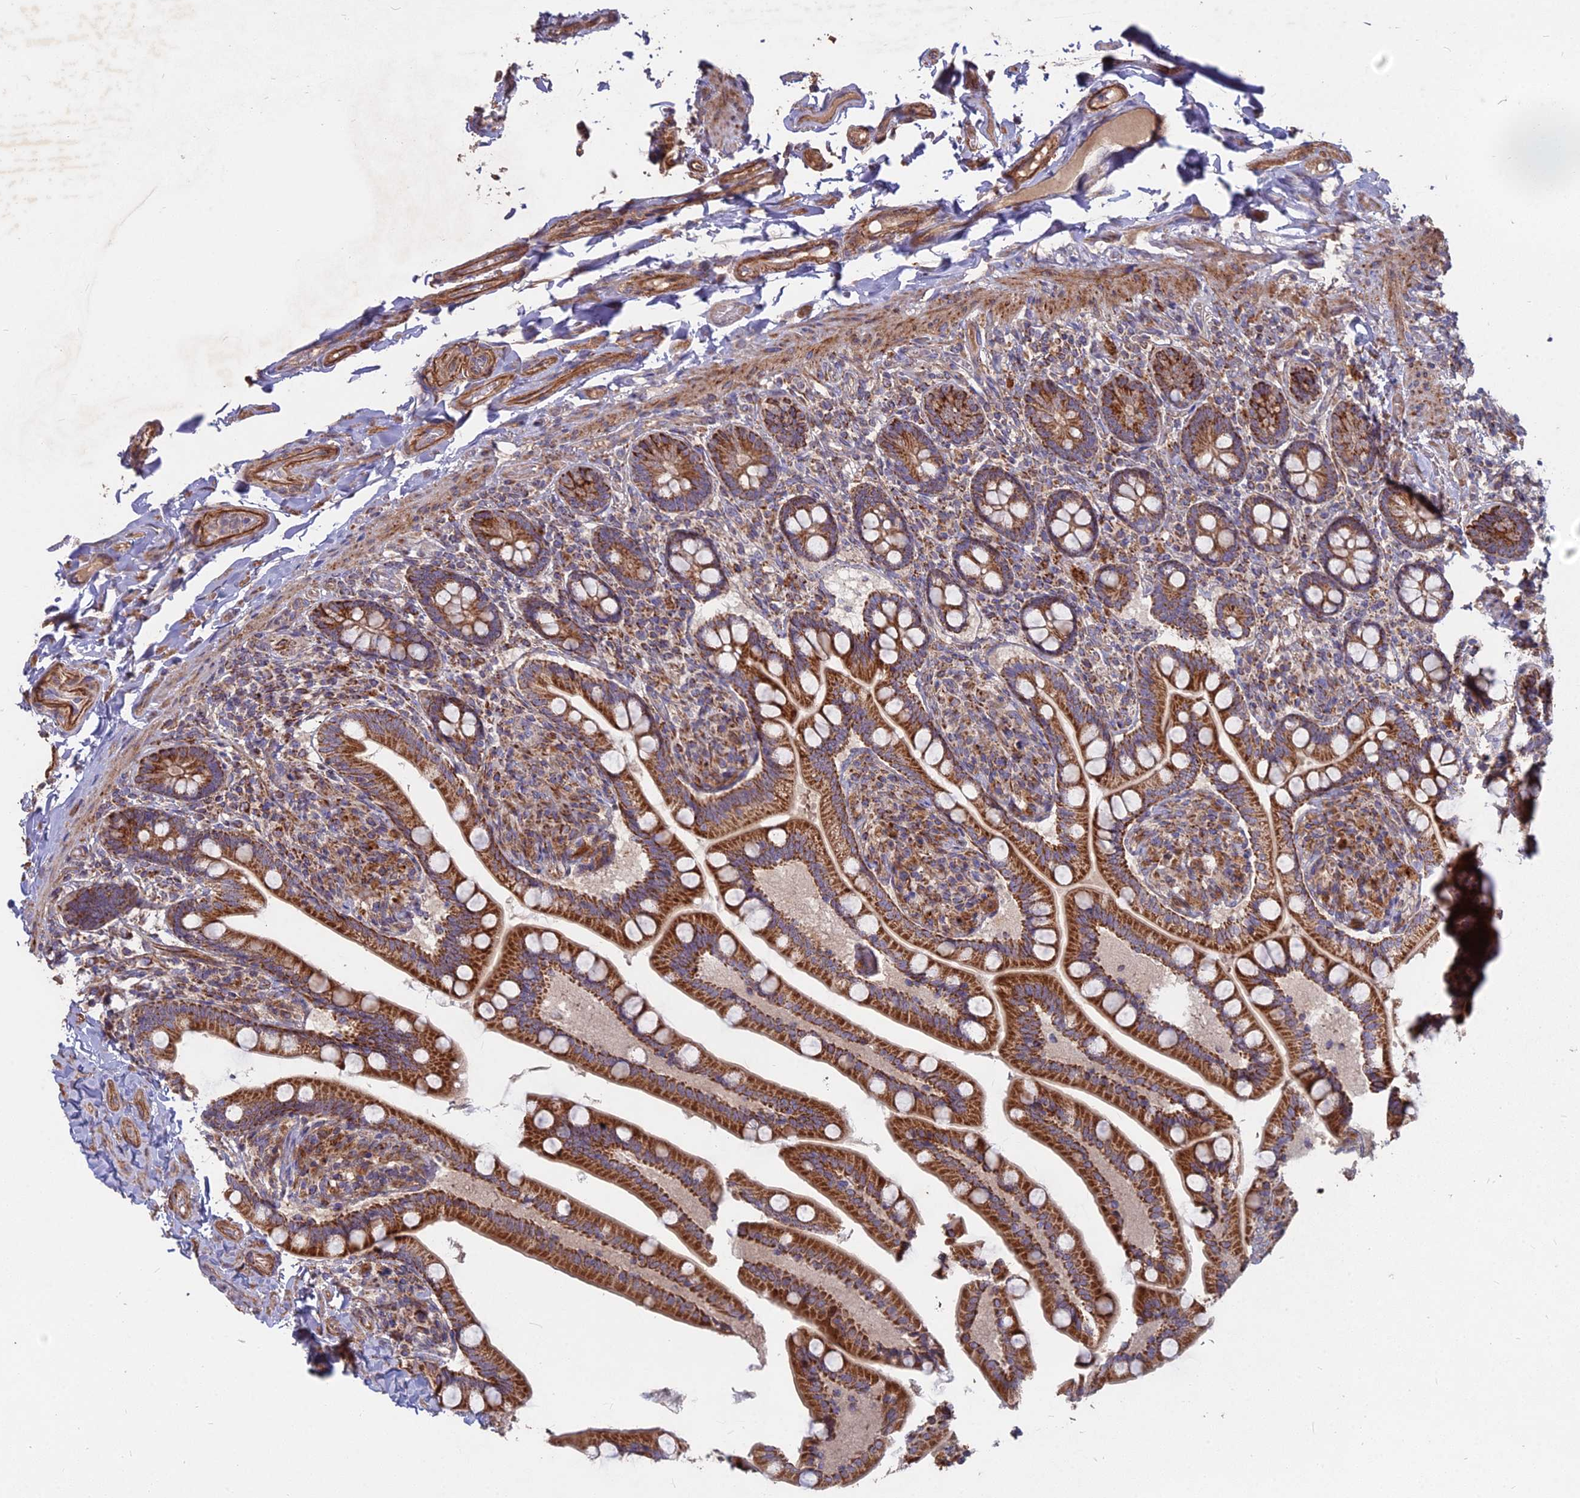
{"staining": {"intensity": "strong", "quantity": ">75%", "location": "cytoplasmic/membranous"}, "tissue": "small intestine", "cell_type": "Glandular cells", "image_type": "normal", "snomed": [{"axis": "morphology", "description": "Normal tissue, NOS"}, {"axis": "topography", "description": "Small intestine"}], "caption": "Brown immunohistochemical staining in benign small intestine shows strong cytoplasmic/membranous positivity in approximately >75% of glandular cells.", "gene": "COX11", "patient": {"sex": "female", "age": 64}}